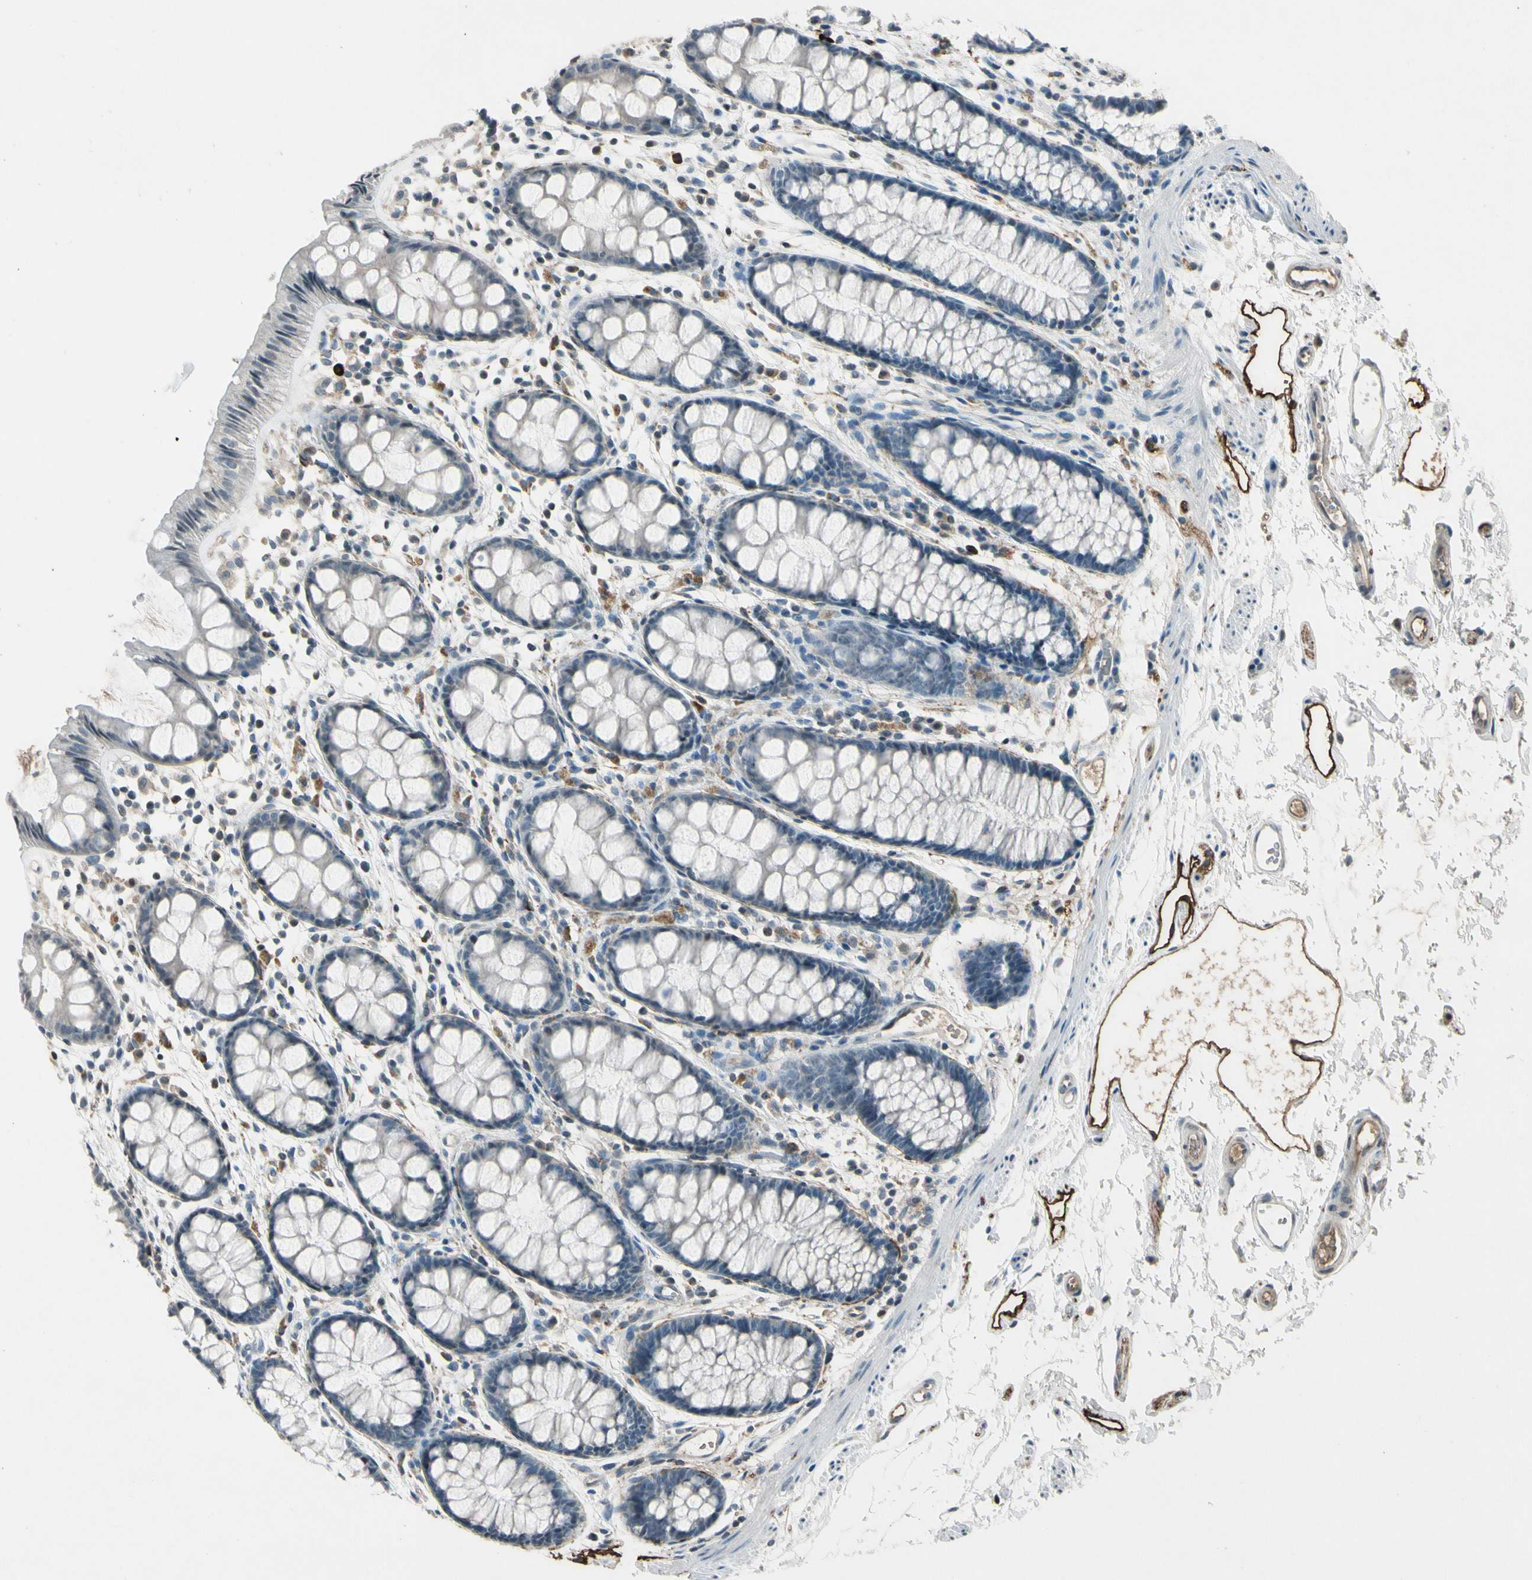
{"staining": {"intensity": "negative", "quantity": "none", "location": "none"}, "tissue": "rectum", "cell_type": "Glandular cells", "image_type": "normal", "snomed": [{"axis": "morphology", "description": "Normal tissue, NOS"}, {"axis": "topography", "description": "Rectum"}], "caption": "Rectum stained for a protein using immunohistochemistry (IHC) exhibits no staining glandular cells.", "gene": "PDPN", "patient": {"sex": "female", "age": 66}}